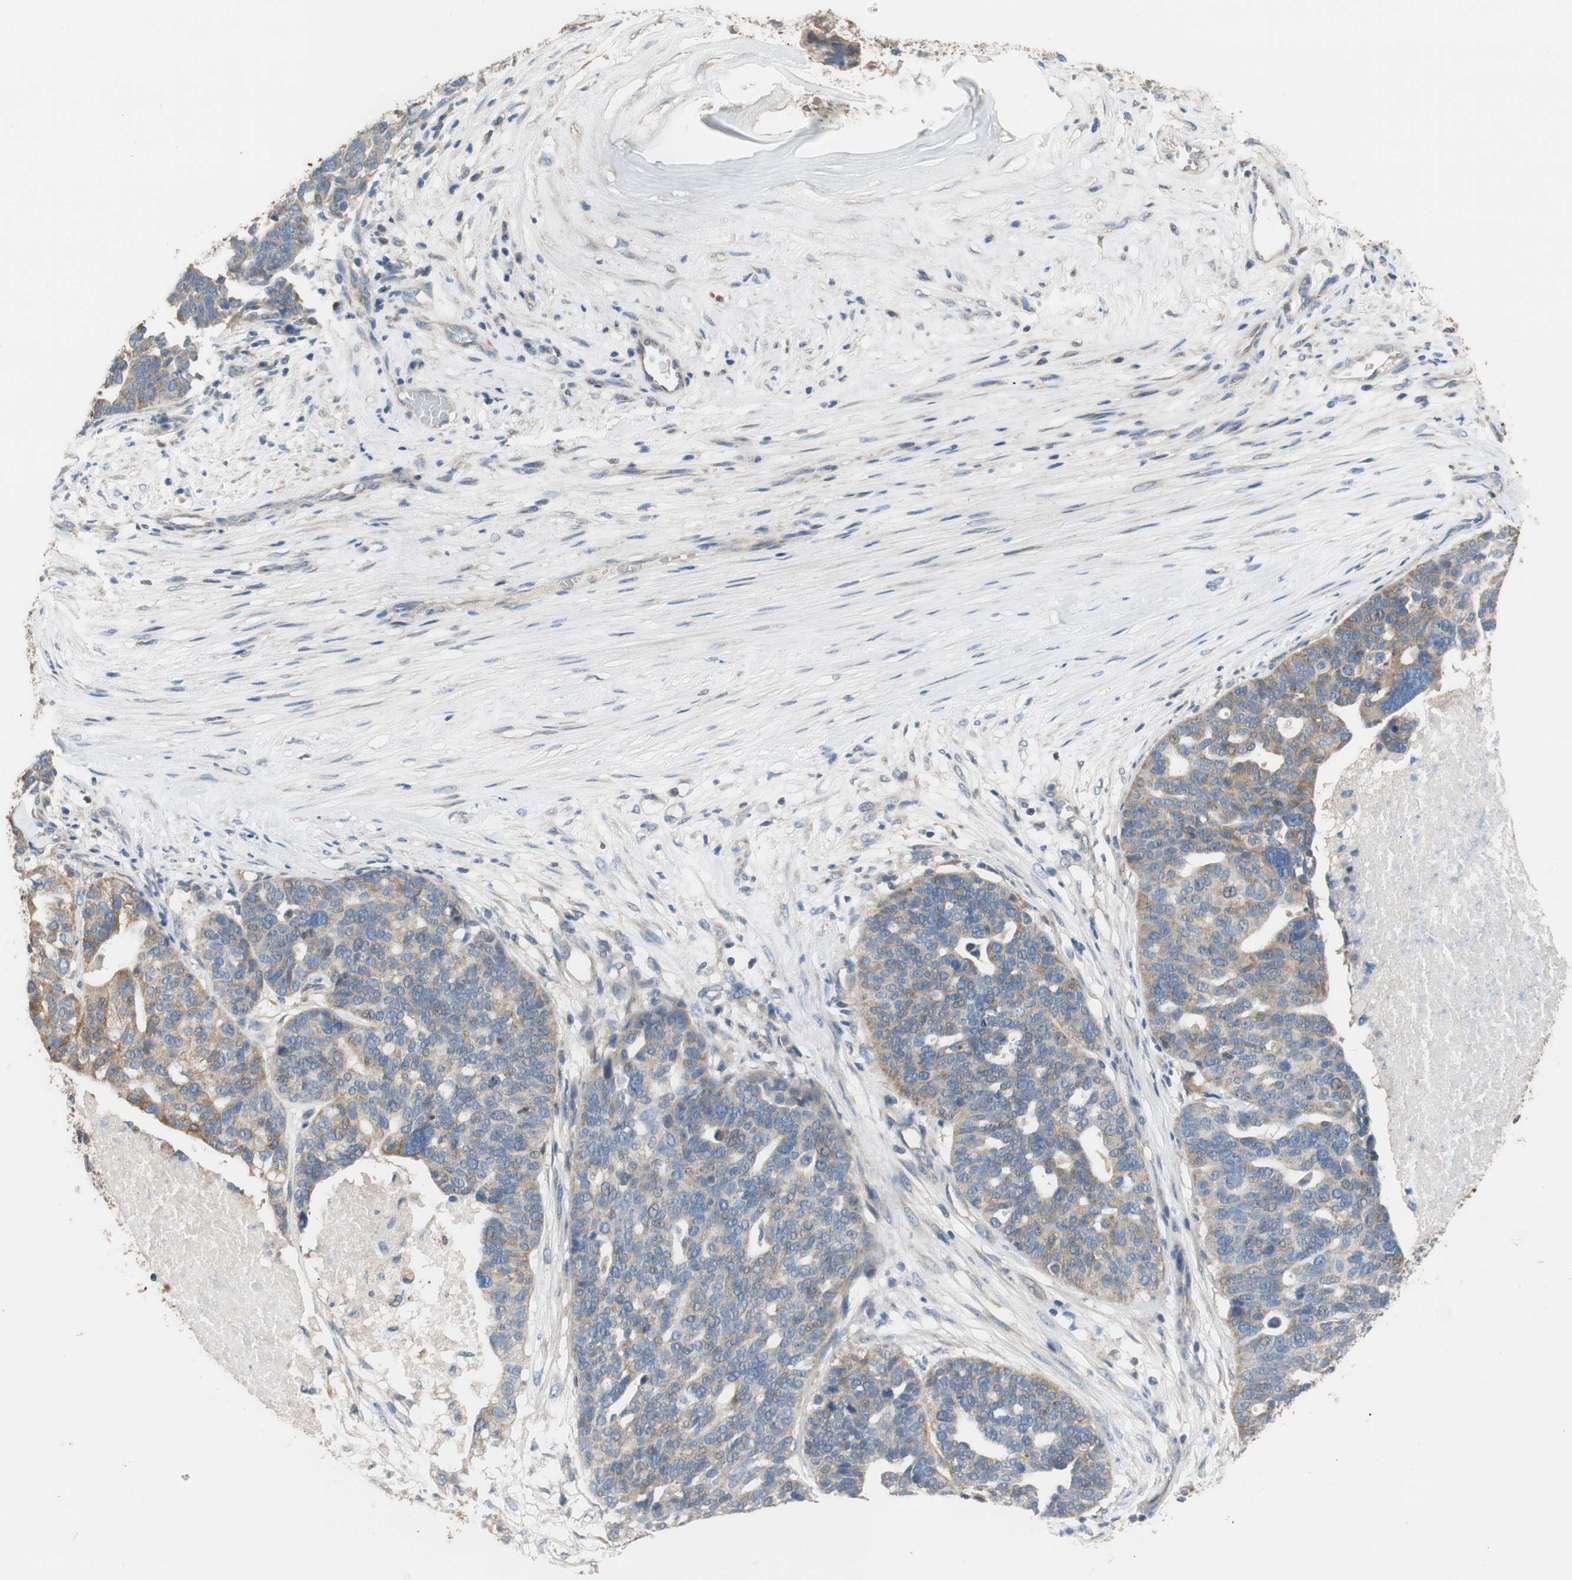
{"staining": {"intensity": "moderate", "quantity": "25%-75%", "location": "cytoplasmic/membranous"}, "tissue": "ovarian cancer", "cell_type": "Tumor cells", "image_type": "cancer", "snomed": [{"axis": "morphology", "description": "Cystadenocarcinoma, serous, NOS"}, {"axis": "topography", "description": "Ovary"}], "caption": "Immunohistochemical staining of serous cystadenocarcinoma (ovarian) shows medium levels of moderate cytoplasmic/membranous protein staining in approximately 25%-75% of tumor cells.", "gene": "ALDH1A2", "patient": {"sex": "female", "age": 59}}